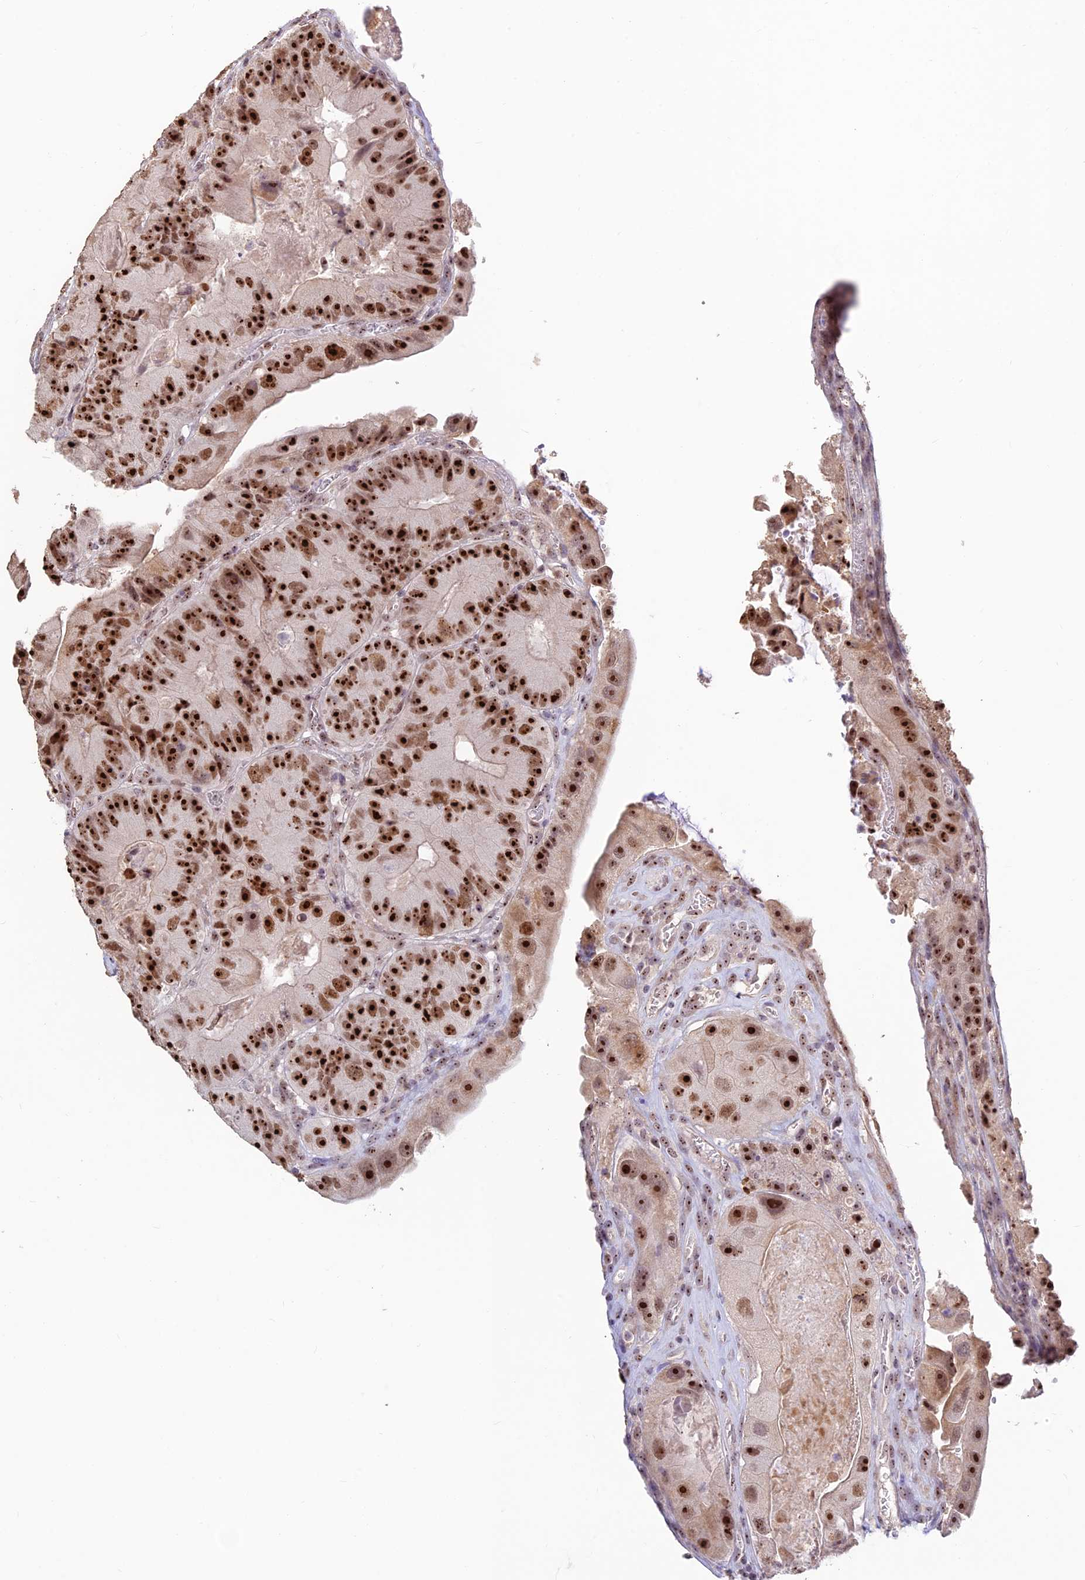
{"staining": {"intensity": "strong", "quantity": ">75%", "location": "nuclear"}, "tissue": "colorectal cancer", "cell_type": "Tumor cells", "image_type": "cancer", "snomed": [{"axis": "morphology", "description": "Adenocarcinoma, NOS"}, {"axis": "topography", "description": "Colon"}], "caption": "Colorectal cancer was stained to show a protein in brown. There is high levels of strong nuclear positivity in approximately >75% of tumor cells.", "gene": "POLR1G", "patient": {"sex": "female", "age": 86}}